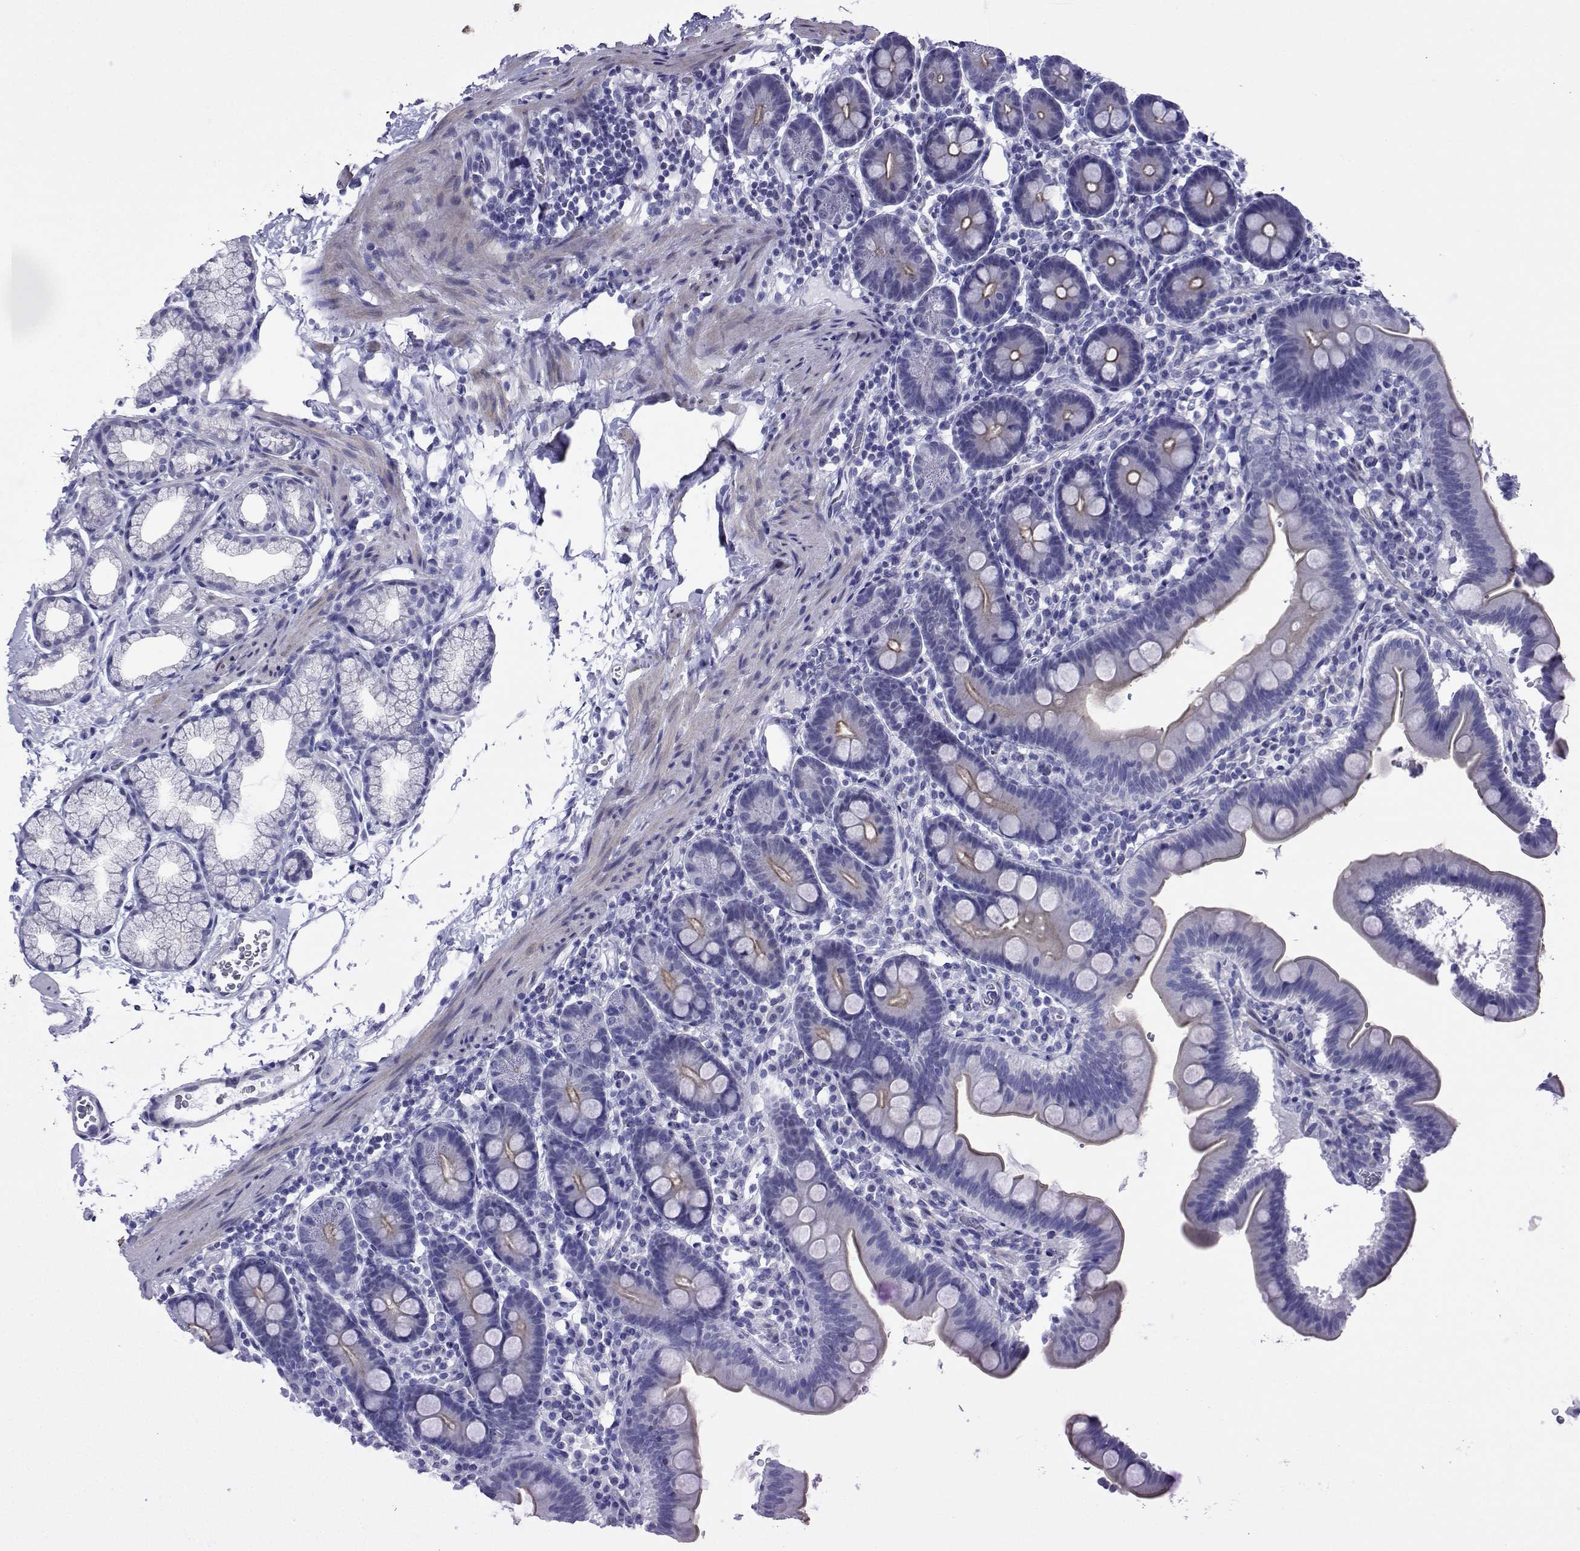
{"staining": {"intensity": "weak", "quantity": "25%-75%", "location": "cytoplasmic/membranous"}, "tissue": "duodenum", "cell_type": "Glandular cells", "image_type": "normal", "snomed": [{"axis": "morphology", "description": "Normal tissue, NOS"}, {"axis": "topography", "description": "Duodenum"}], "caption": "Glandular cells show low levels of weak cytoplasmic/membranous positivity in approximately 25%-75% of cells in normal human duodenum.", "gene": "KIF17", "patient": {"sex": "male", "age": 59}}